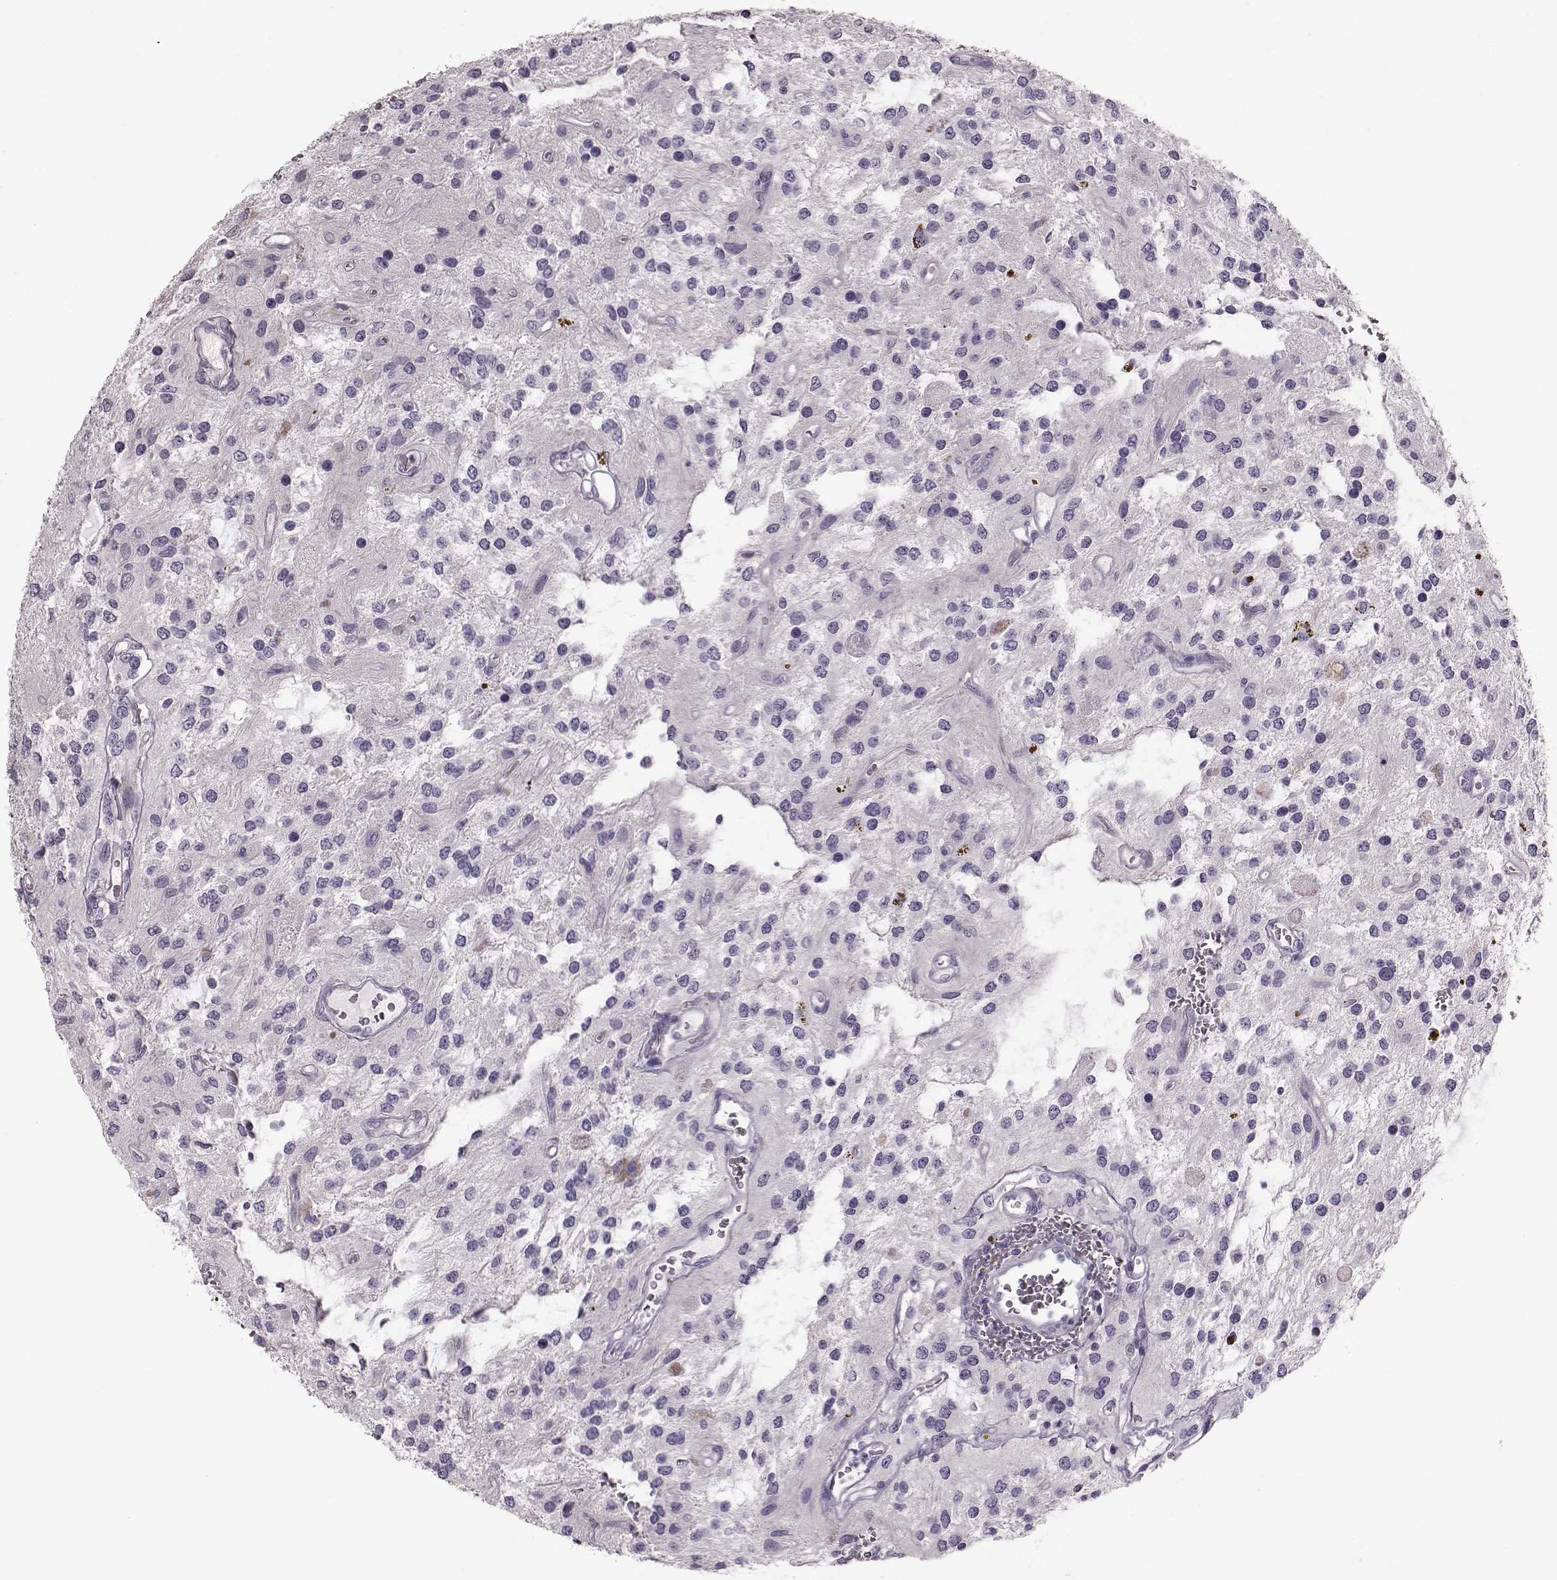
{"staining": {"intensity": "negative", "quantity": "none", "location": "none"}, "tissue": "glioma", "cell_type": "Tumor cells", "image_type": "cancer", "snomed": [{"axis": "morphology", "description": "Glioma, malignant, Low grade"}, {"axis": "topography", "description": "Cerebellum"}], "caption": "Tumor cells are negative for brown protein staining in glioma.", "gene": "CRYBA2", "patient": {"sex": "female", "age": 14}}